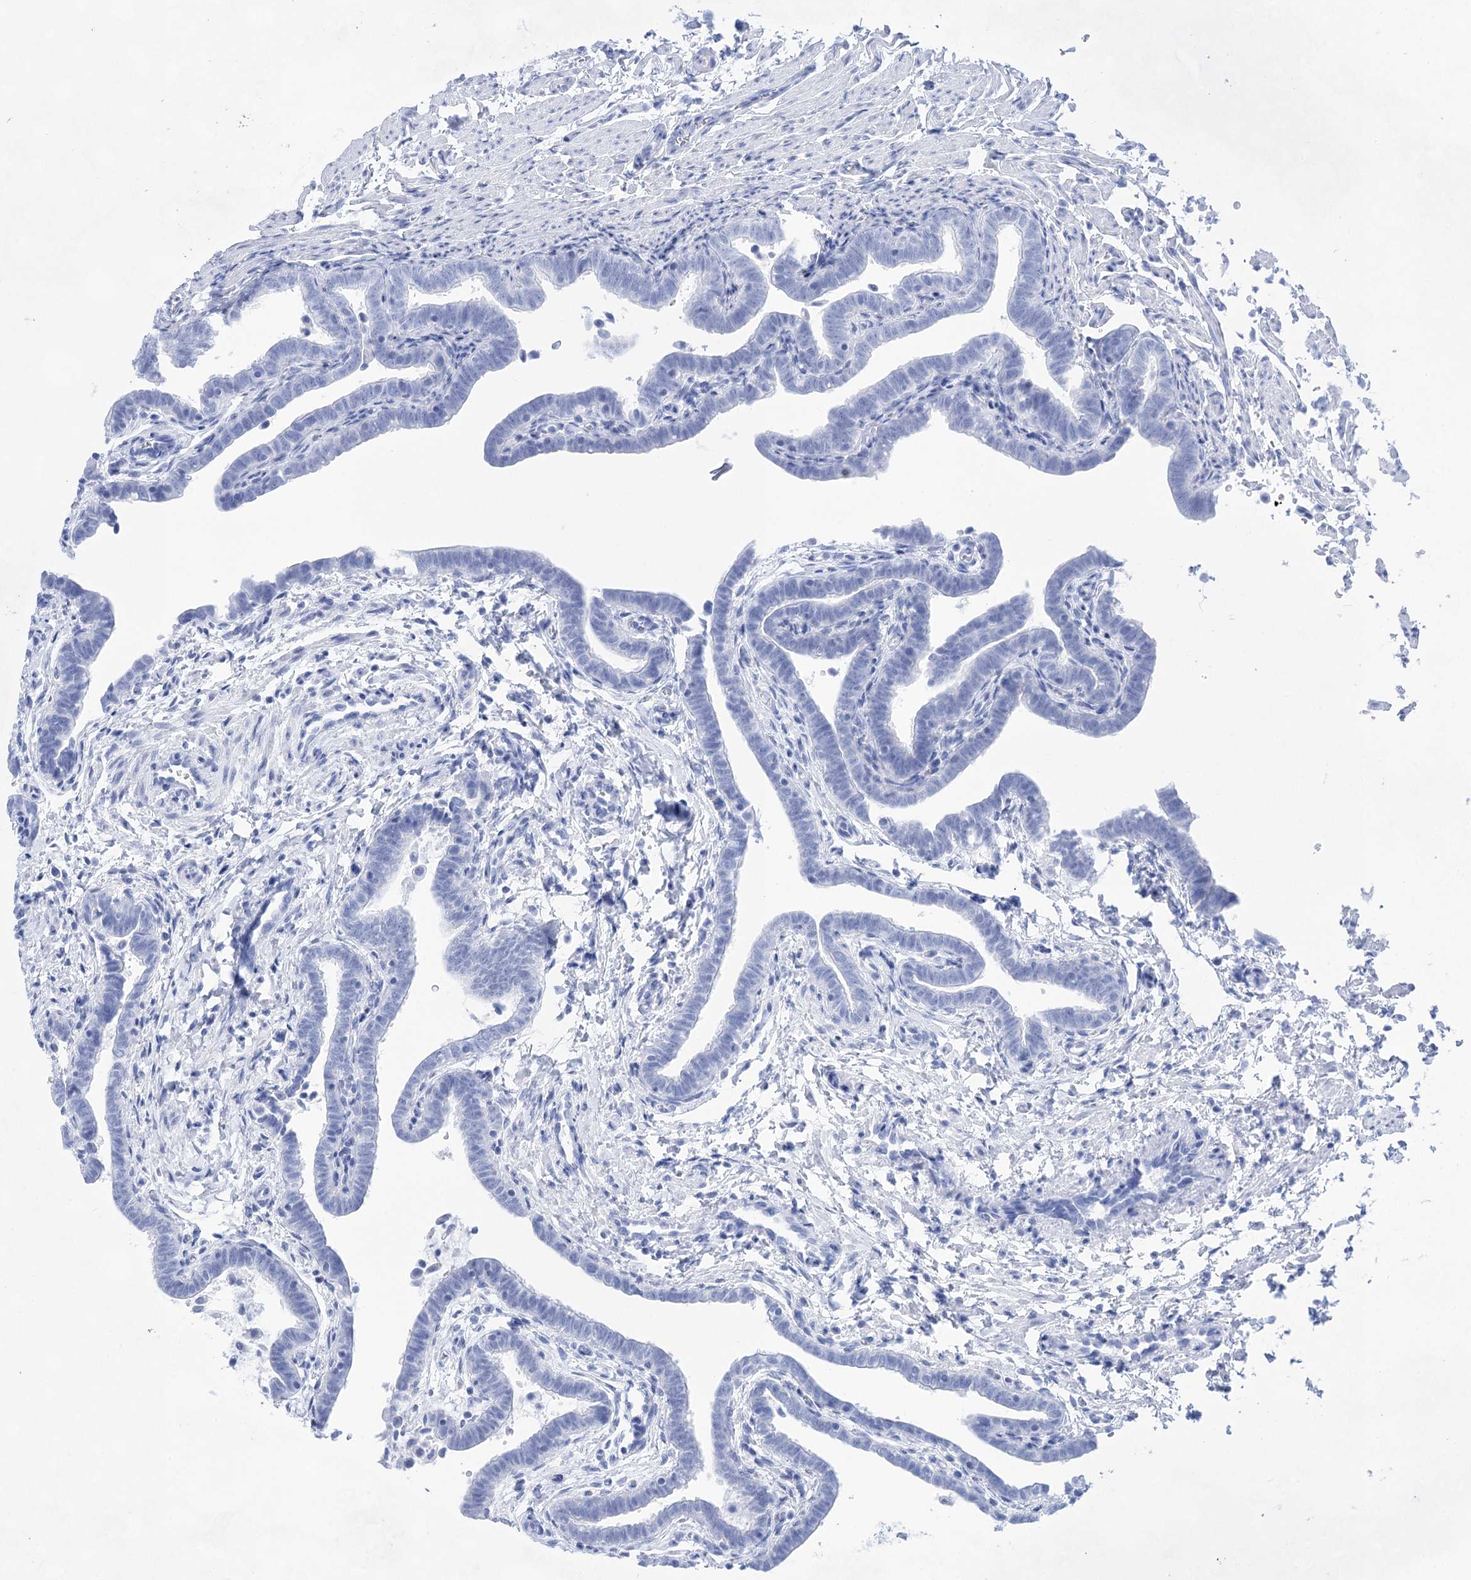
{"staining": {"intensity": "negative", "quantity": "none", "location": "none"}, "tissue": "fallopian tube", "cell_type": "Glandular cells", "image_type": "normal", "snomed": [{"axis": "morphology", "description": "Normal tissue, NOS"}, {"axis": "topography", "description": "Fallopian tube"}], "caption": "An immunohistochemistry micrograph of benign fallopian tube is shown. There is no staining in glandular cells of fallopian tube. (DAB immunohistochemistry (IHC) with hematoxylin counter stain).", "gene": "LALBA", "patient": {"sex": "female", "age": 36}}